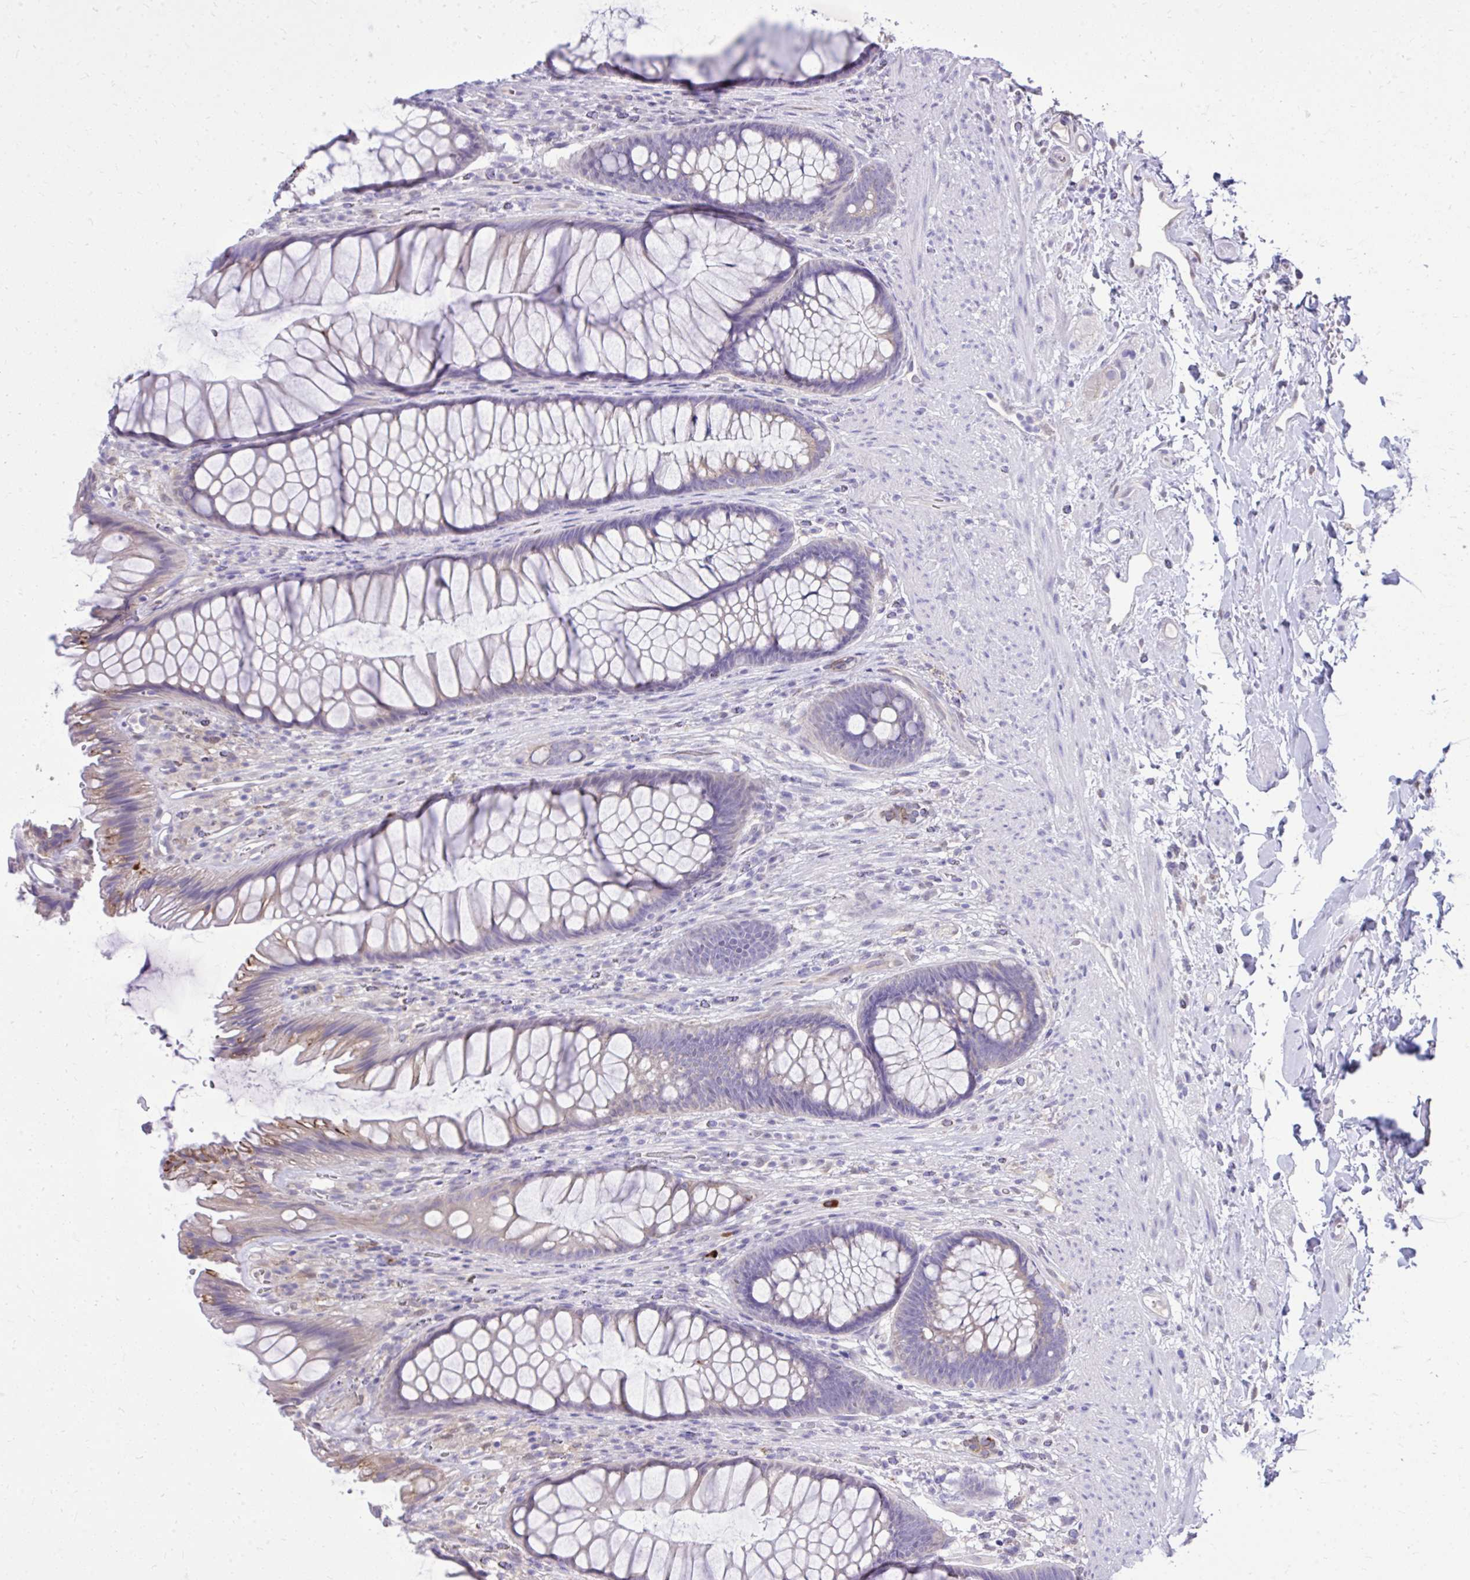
{"staining": {"intensity": "moderate", "quantity": "<25%", "location": "cytoplasmic/membranous"}, "tissue": "rectum", "cell_type": "Glandular cells", "image_type": "normal", "snomed": [{"axis": "morphology", "description": "Normal tissue, NOS"}, {"axis": "topography", "description": "Rectum"}], "caption": "Rectum stained with immunohistochemistry exhibits moderate cytoplasmic/membranous staining in approximately <25% of glandular cells. (brown staining indicates protein expression, while blue staining denotes nuclei).", "gene": "NNMT", "patient": {"sex": "male", "age": 53}}